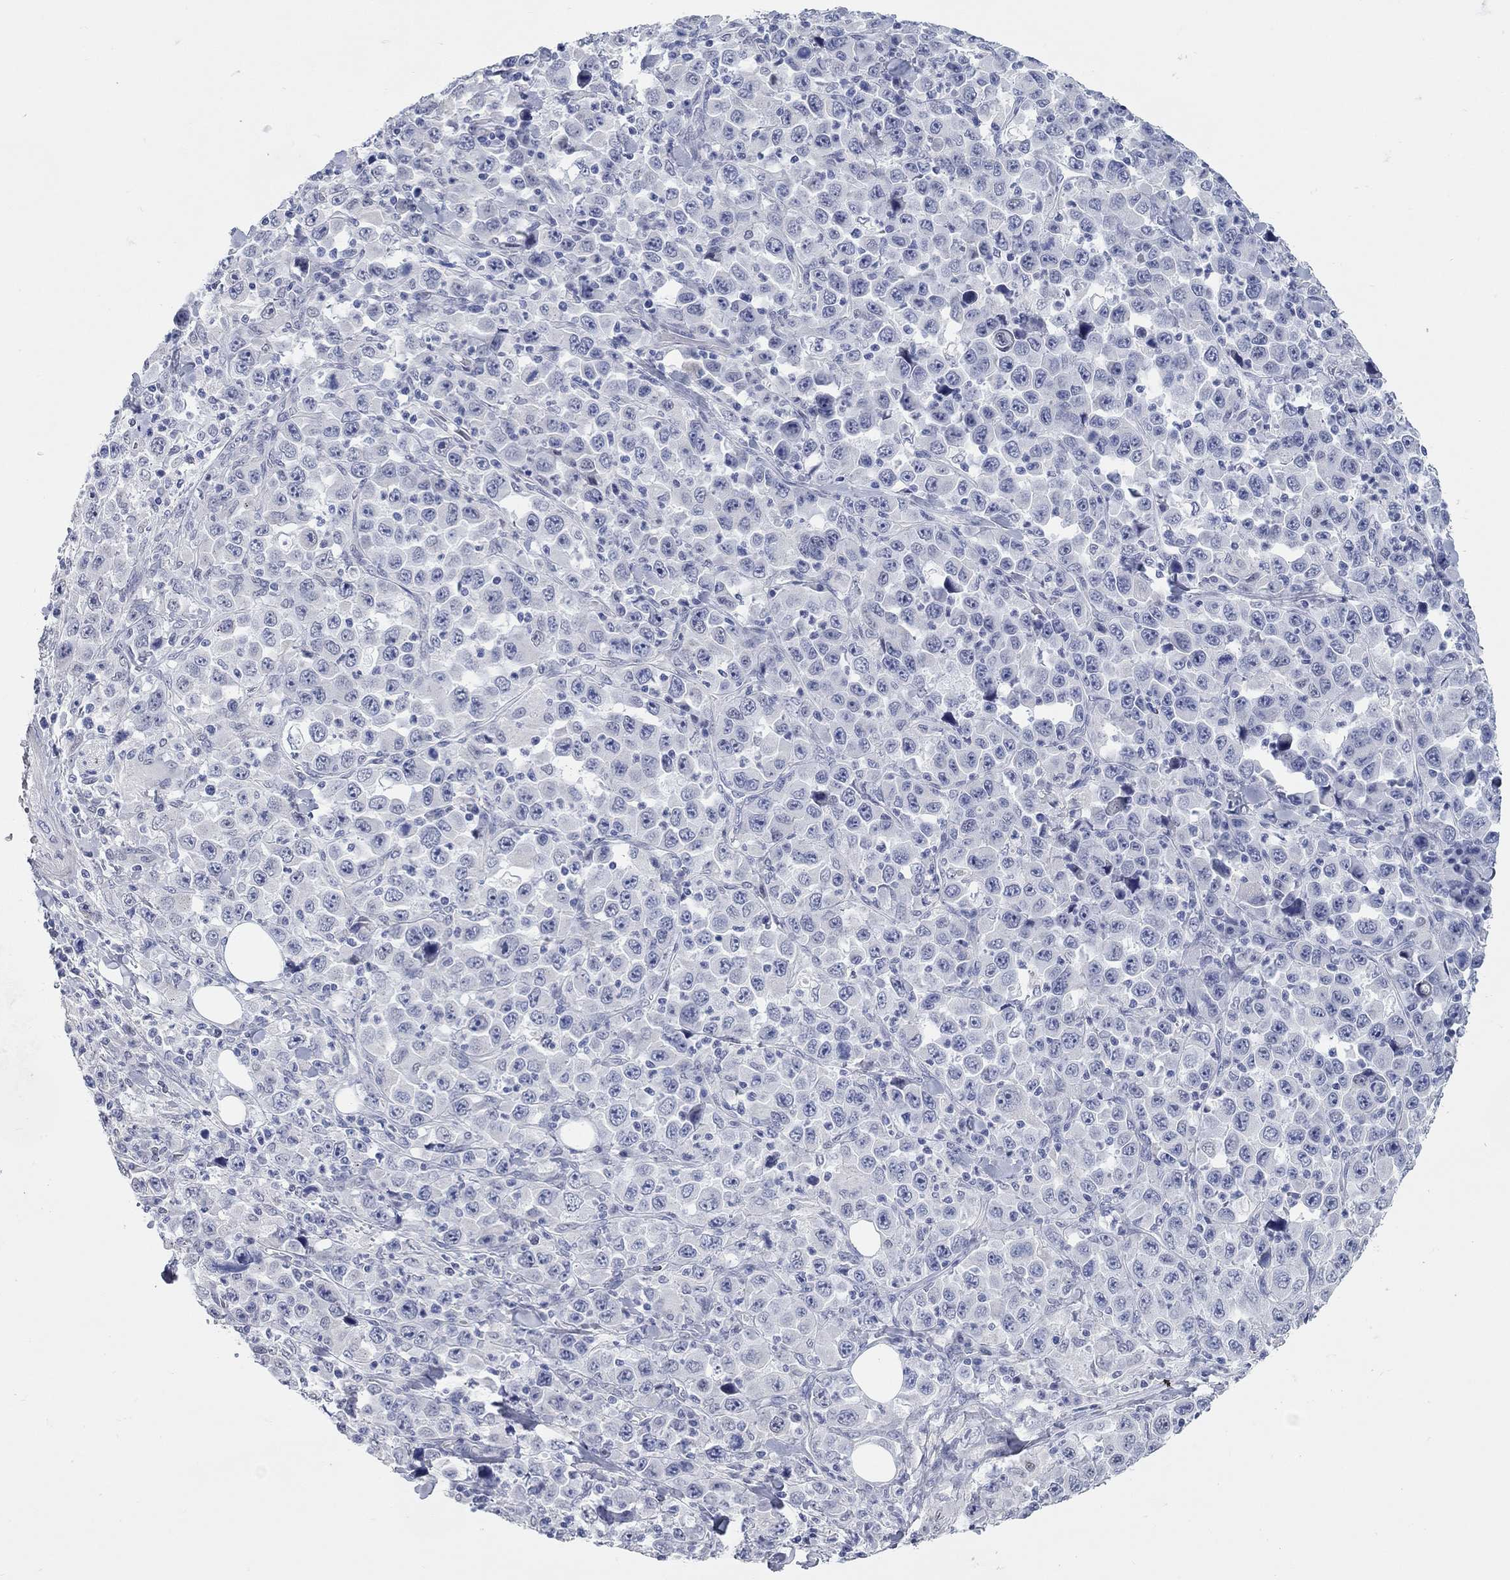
{"staining": {"intensity": "negative", "quantity": "none", "location": "none"}, "tissue": "stomach cancer", "cell_type": "Tumor cells", "image_type": "cancer", "snomed": [{"axis": "morphology", "description": "Normal tissue, NOS"}, {"axis": "morphology", "description": "Adenocarcinoma, NOS"}, {"axis": "topography", "description": "Stomach, upper"}, {"axis": "topography", "description": "Stomach"}], "caption": "The histopathology image displays no significant staining in tumor cells of stomach cancer (adenocarcinoma).", "gene": "WASF3", "patient": {"sex": "male", "age": 59}}